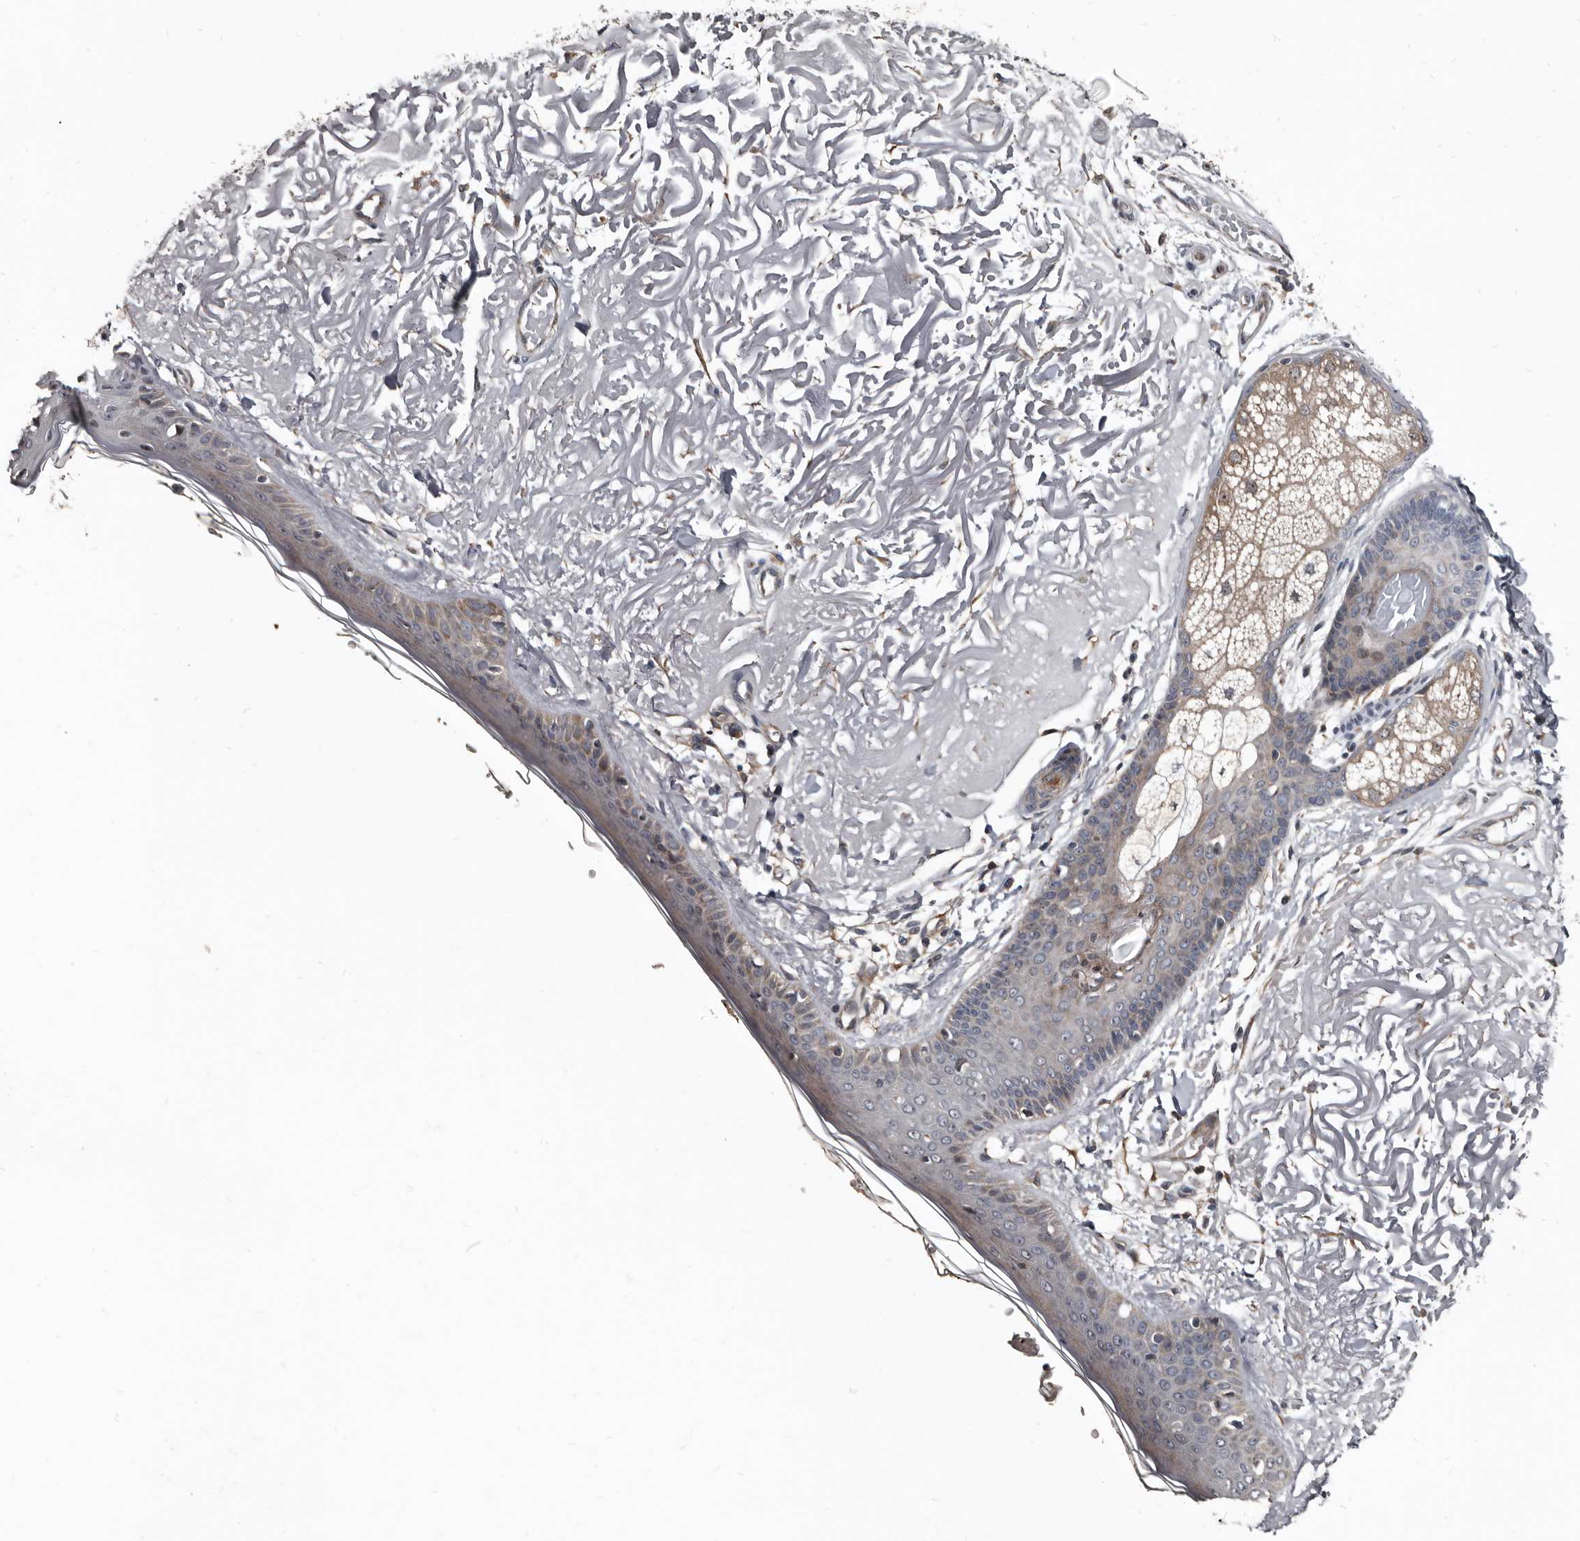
{"staining": {"intensity": "moderate", "quantity": "<25%", "location": "cytoplasmic/membranous"}, "tissue": "skin", "cell_type": "Fibroblasts", "image_type": "normal", "snomed": [{"axis": "morphology", "description": "Normal tissue, NOS"}, {"axis": "topography", "description": "Skin"}, {"axis": "topography", "description": "Skeletal muscle"}], "caption": "Fibroblasts reveal moderate cytoplasmic/membranous expression in about <25% of cells in unremarkable skin.", "gene": "DHPS", "patient": {"sex": "male", "age": 83}}